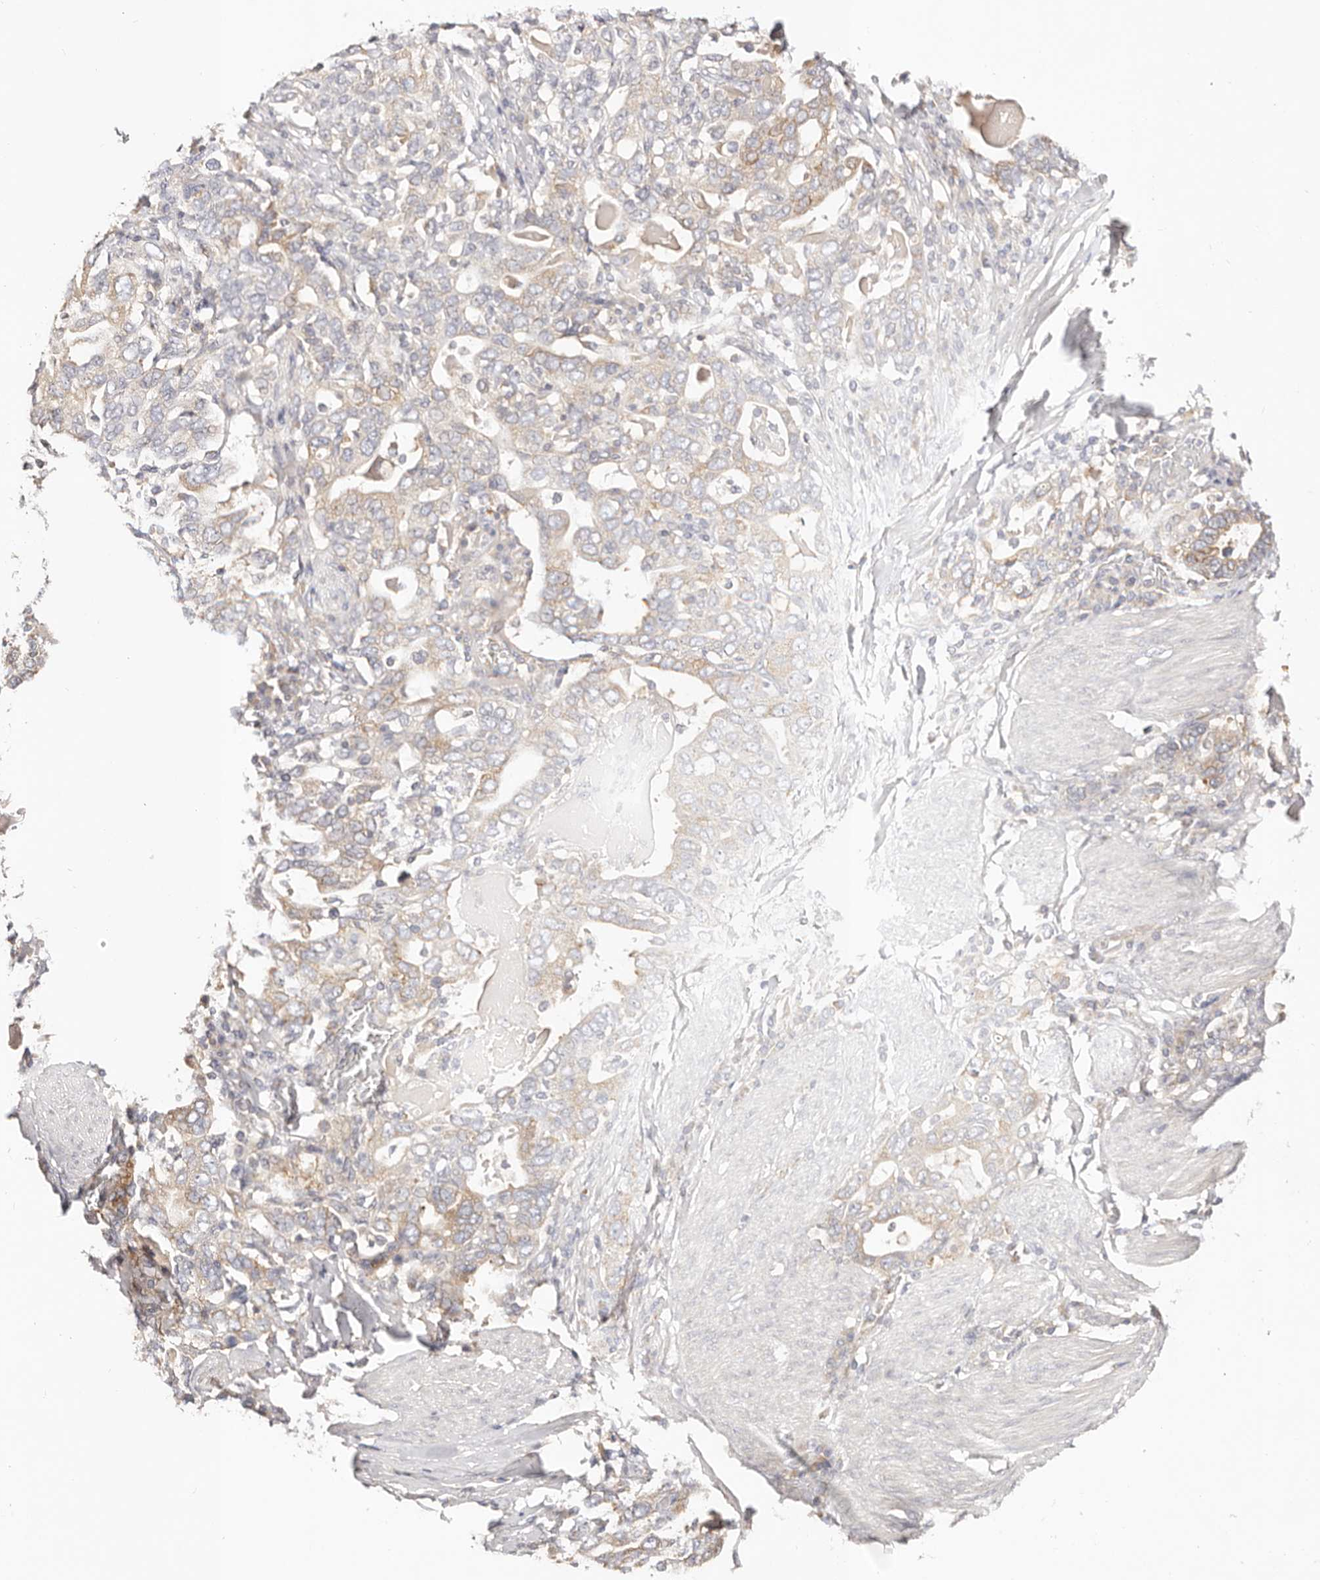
{"staining": {"intensity": "weak", "quantity": "25%-75%", "location": "cytoplasmic/membranous"}, "tissue": "stomach cancer", "cell_type": "Tumor cells", "image_type": "cancer", "snomed": [{"axis": "morphology", "description": "Adenocarcinoma, NOS"}, {"axis": "topography", "description": "Stomach, upper"}], "caption": "Adenocarcinoma (stomach) stained for a protein (brown) displays weak cytoplasmic/membranous positive staining in approximately 25%-75% of tumor cells.", "gene": "GNA13", "patient": {"sex": "male", "age": 62}}